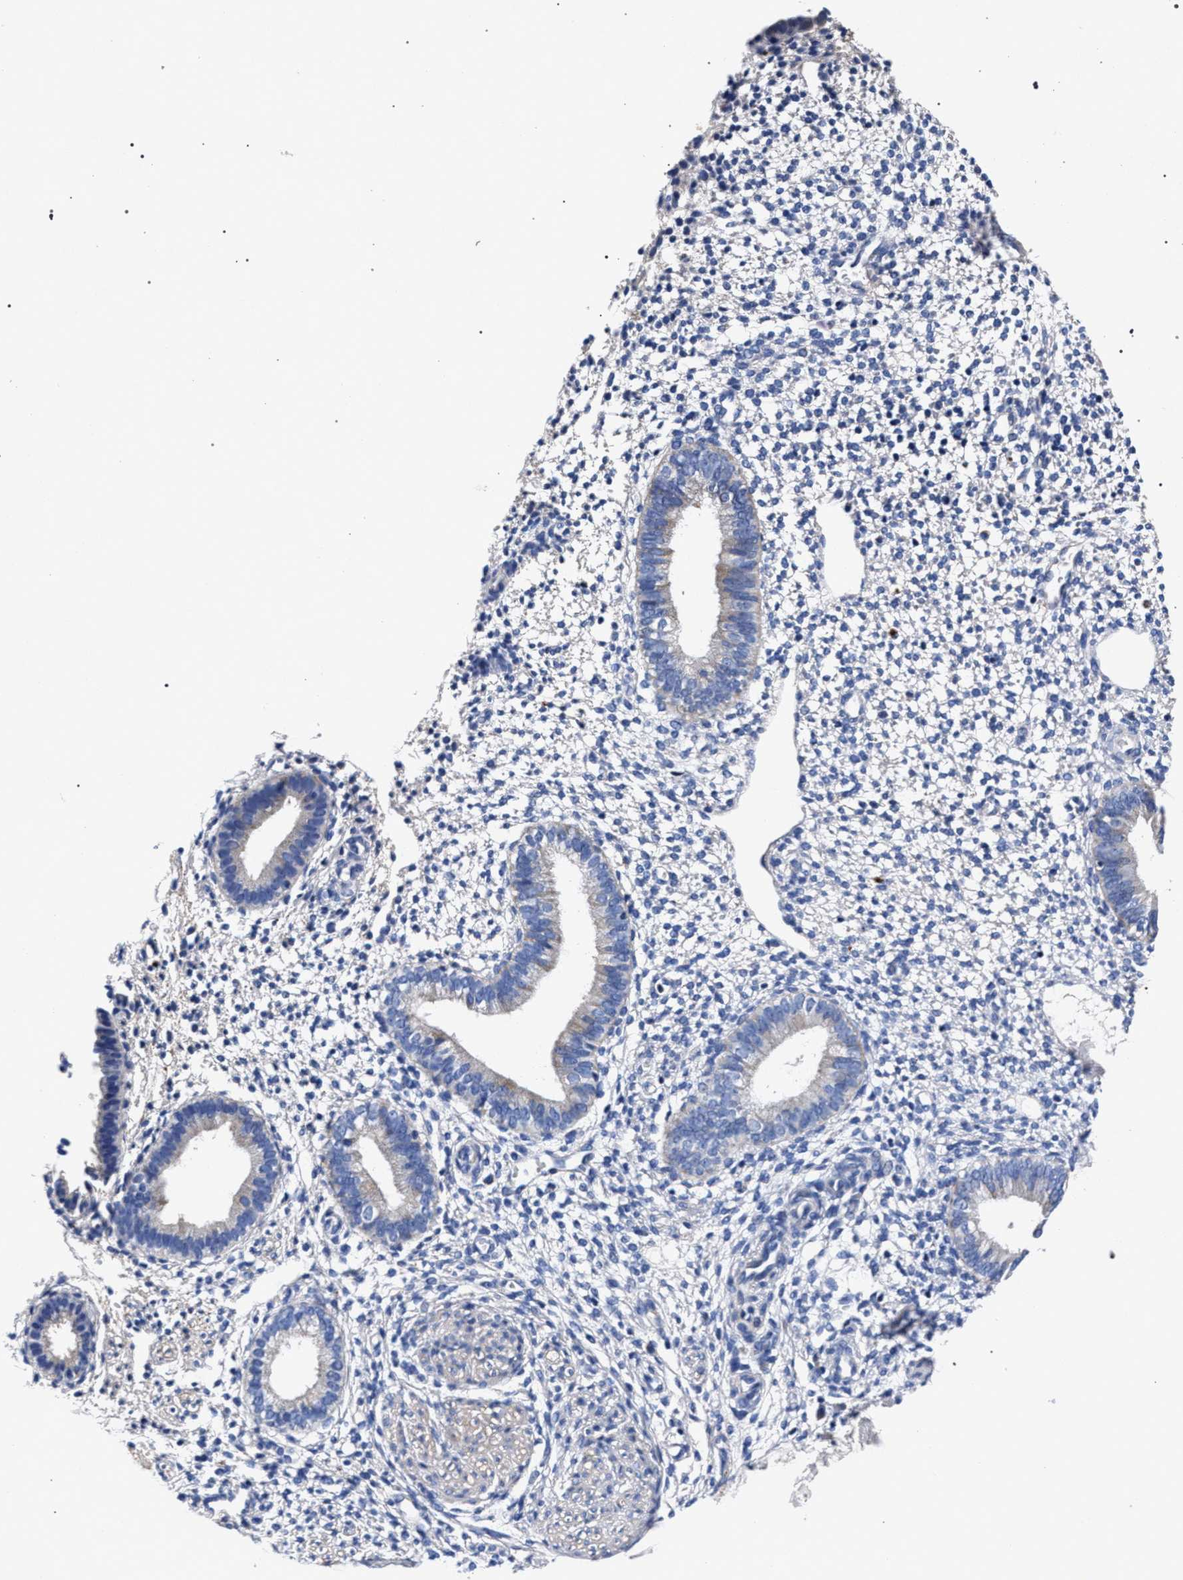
{"staining": {"intensity": "negative", "quantity": "none", "location": "none"}, "tissue": "endometrium", "cell_type": "Cells in endometrial stroma", "image_type": "normal", "snomed": [{"axis": "morphology", "description": "Normal tissue, NOS"}, {"axis": "topography", "description": "Endometrium"}], "caption": "Immunohistochemical staining of normal endometrium exhibits no significant expression in cells in endometrial stroma. (Stains: DAB IHC with hematoxylin counter stain, Microscopy: brightfield microscopy at high magnification).", "gene": "HSD17B14", "patient": {"sex": "female", "age": 46}}